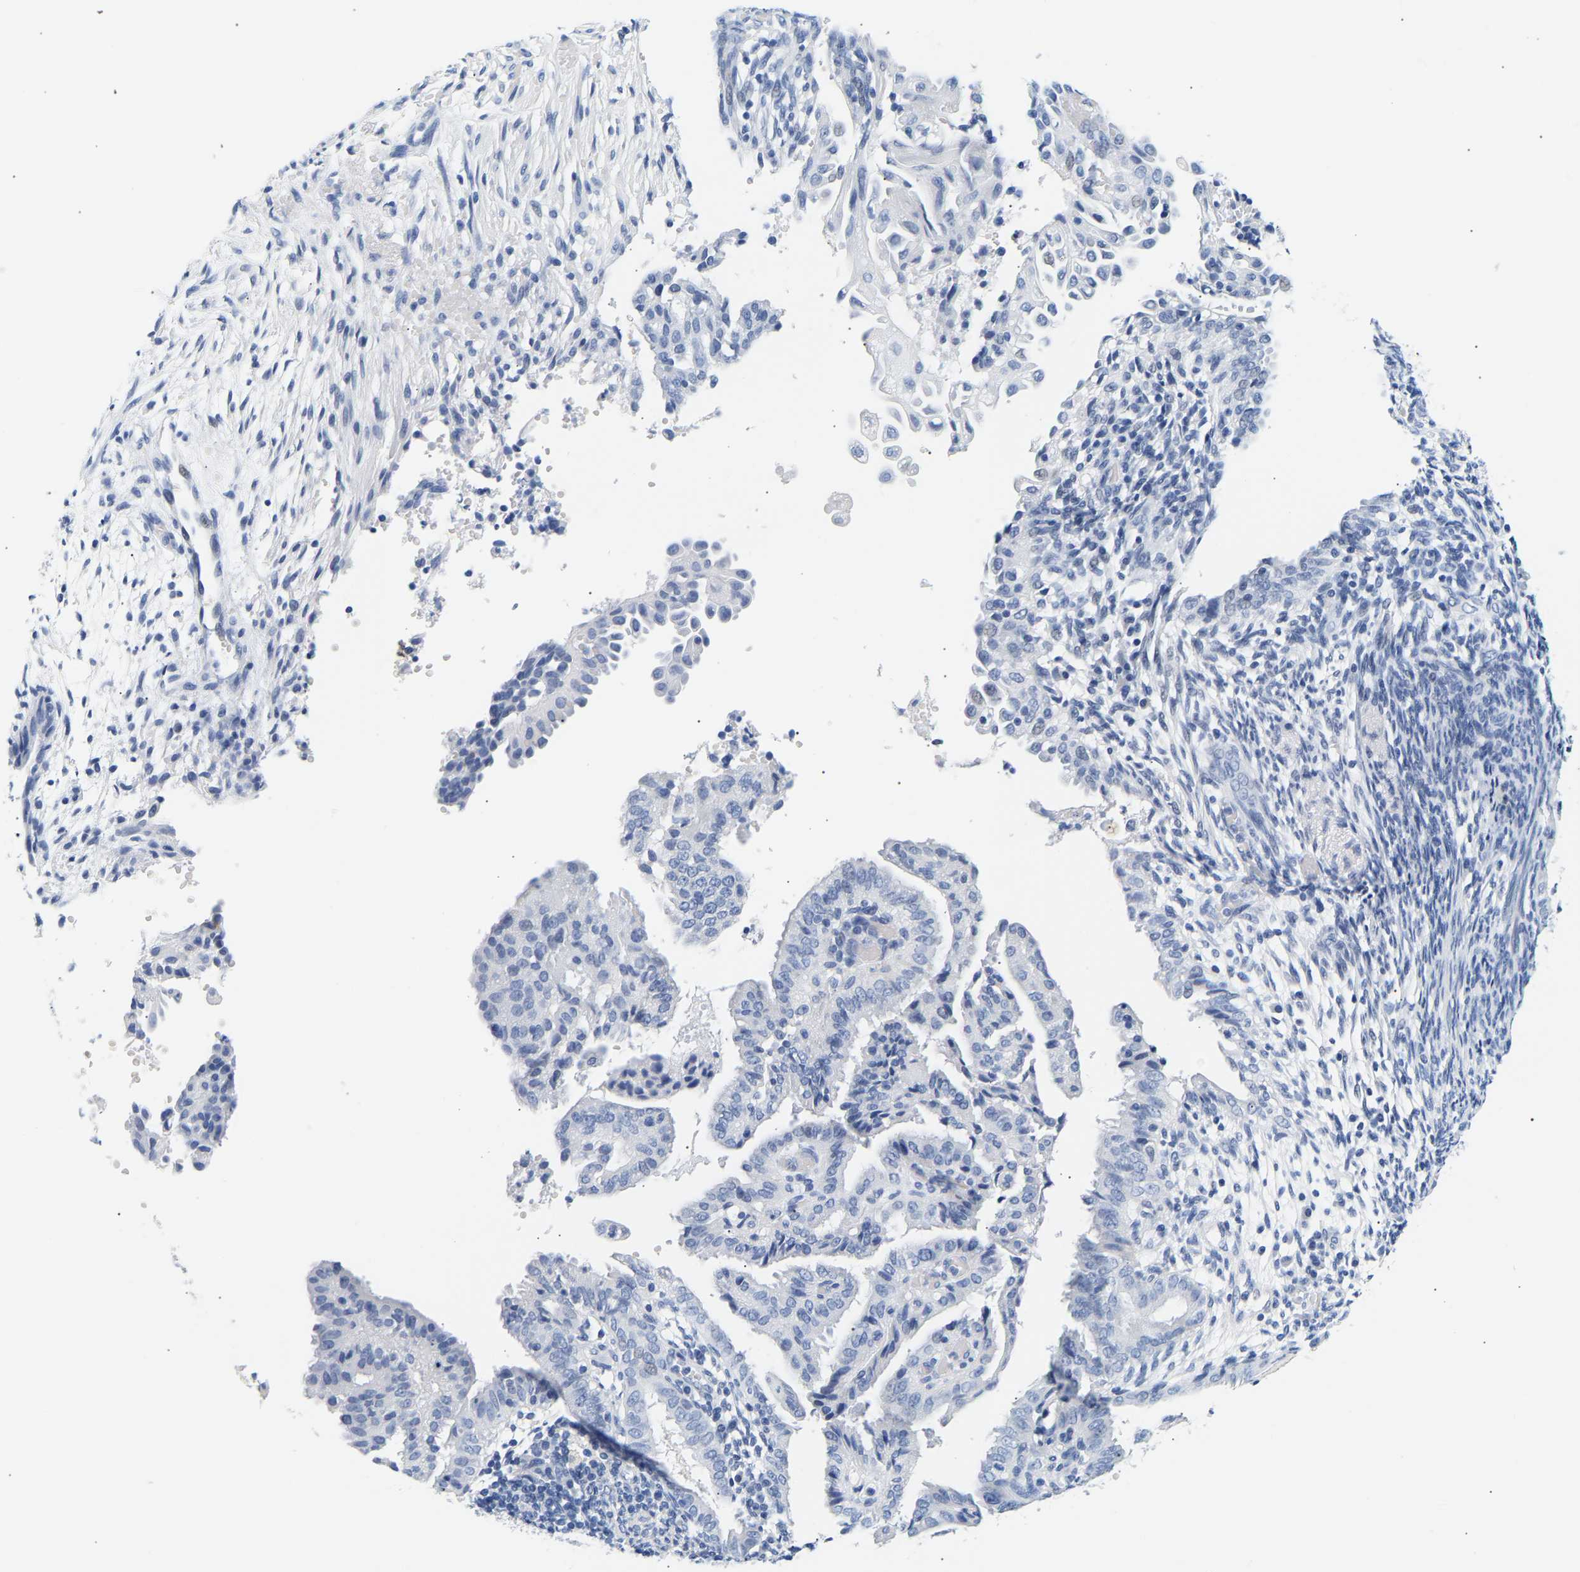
{"staining": {"intensity": "negative", "quantity": "none", "location": "none"}, "tissue": "endometrial cancer", "cell_type": "Tumor cells", "image_type": "cancer", "snomed": [{"axis": "morphology", "description": "Adenocarcinoma, NOS"}, {"axis": "topography", "description": "Endometrium"}], "caption": "This is an immunohistochemistry (IHC) histopathology image of human endometrial cancer. There is no positivity in tumor cells.", "gene": "SPINK2", "patient": {"sex": "female", "age": 58}}